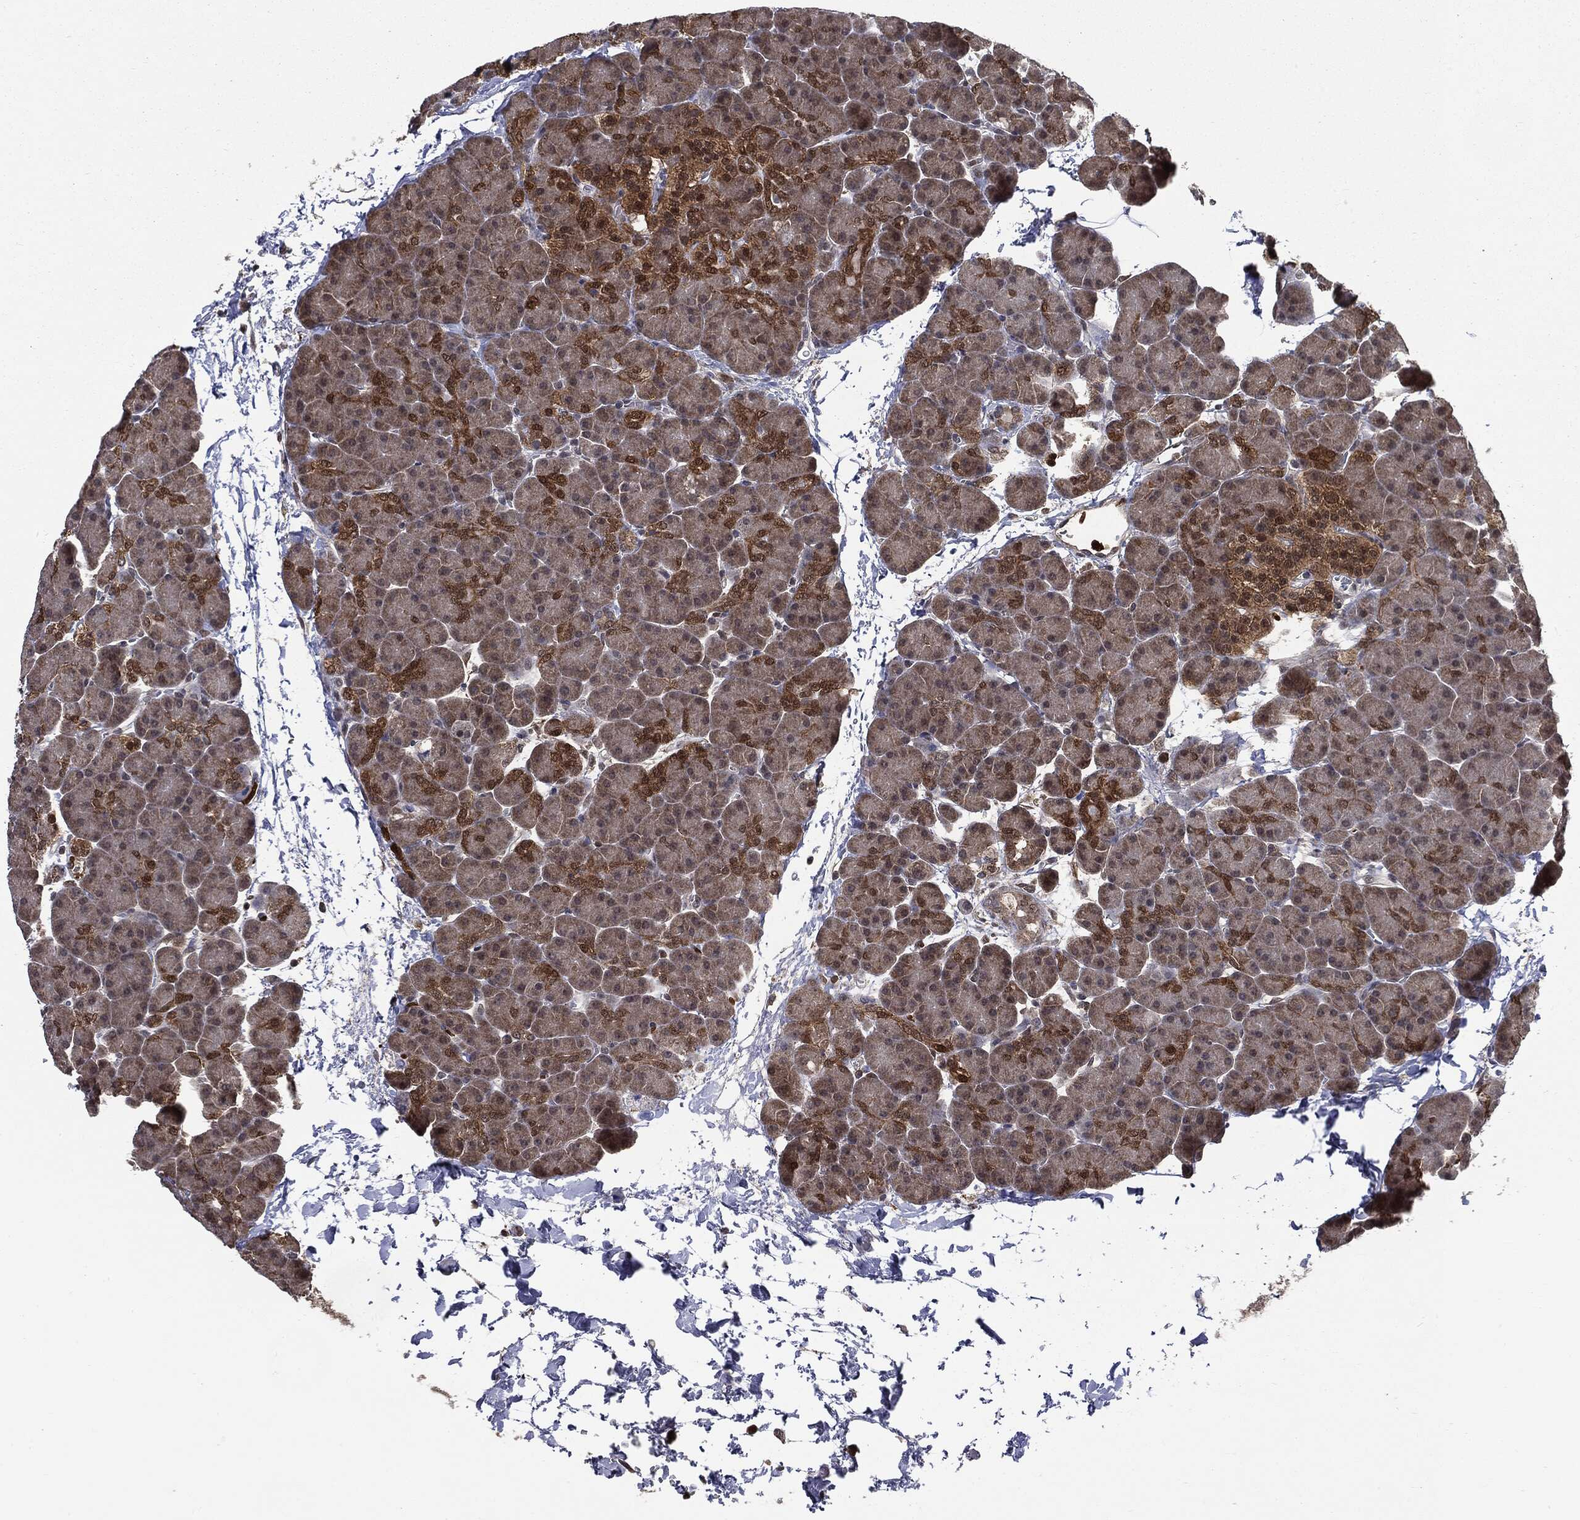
{"staining": {"intensity": "strong", "quantity": "<25%", "location": "cytoplasmic/membranous"}, "tissue": "pancreas", "cell_type": "Exocrine glandular cells", "image_type": "normal", "snomed": [{"axis": "morphology", "description": "Normal tissue, NOS"}, {"axis": "topography", "description": "Pancreas"}], "caption": "Immunohistochemistry of benign pancreas exhibits medium levels of strong cytoplasmic/membranous expression in about <25% of exocrine glandular cells.", "gene": "GPI", "patient": {"sex": "female", "age": 44}}